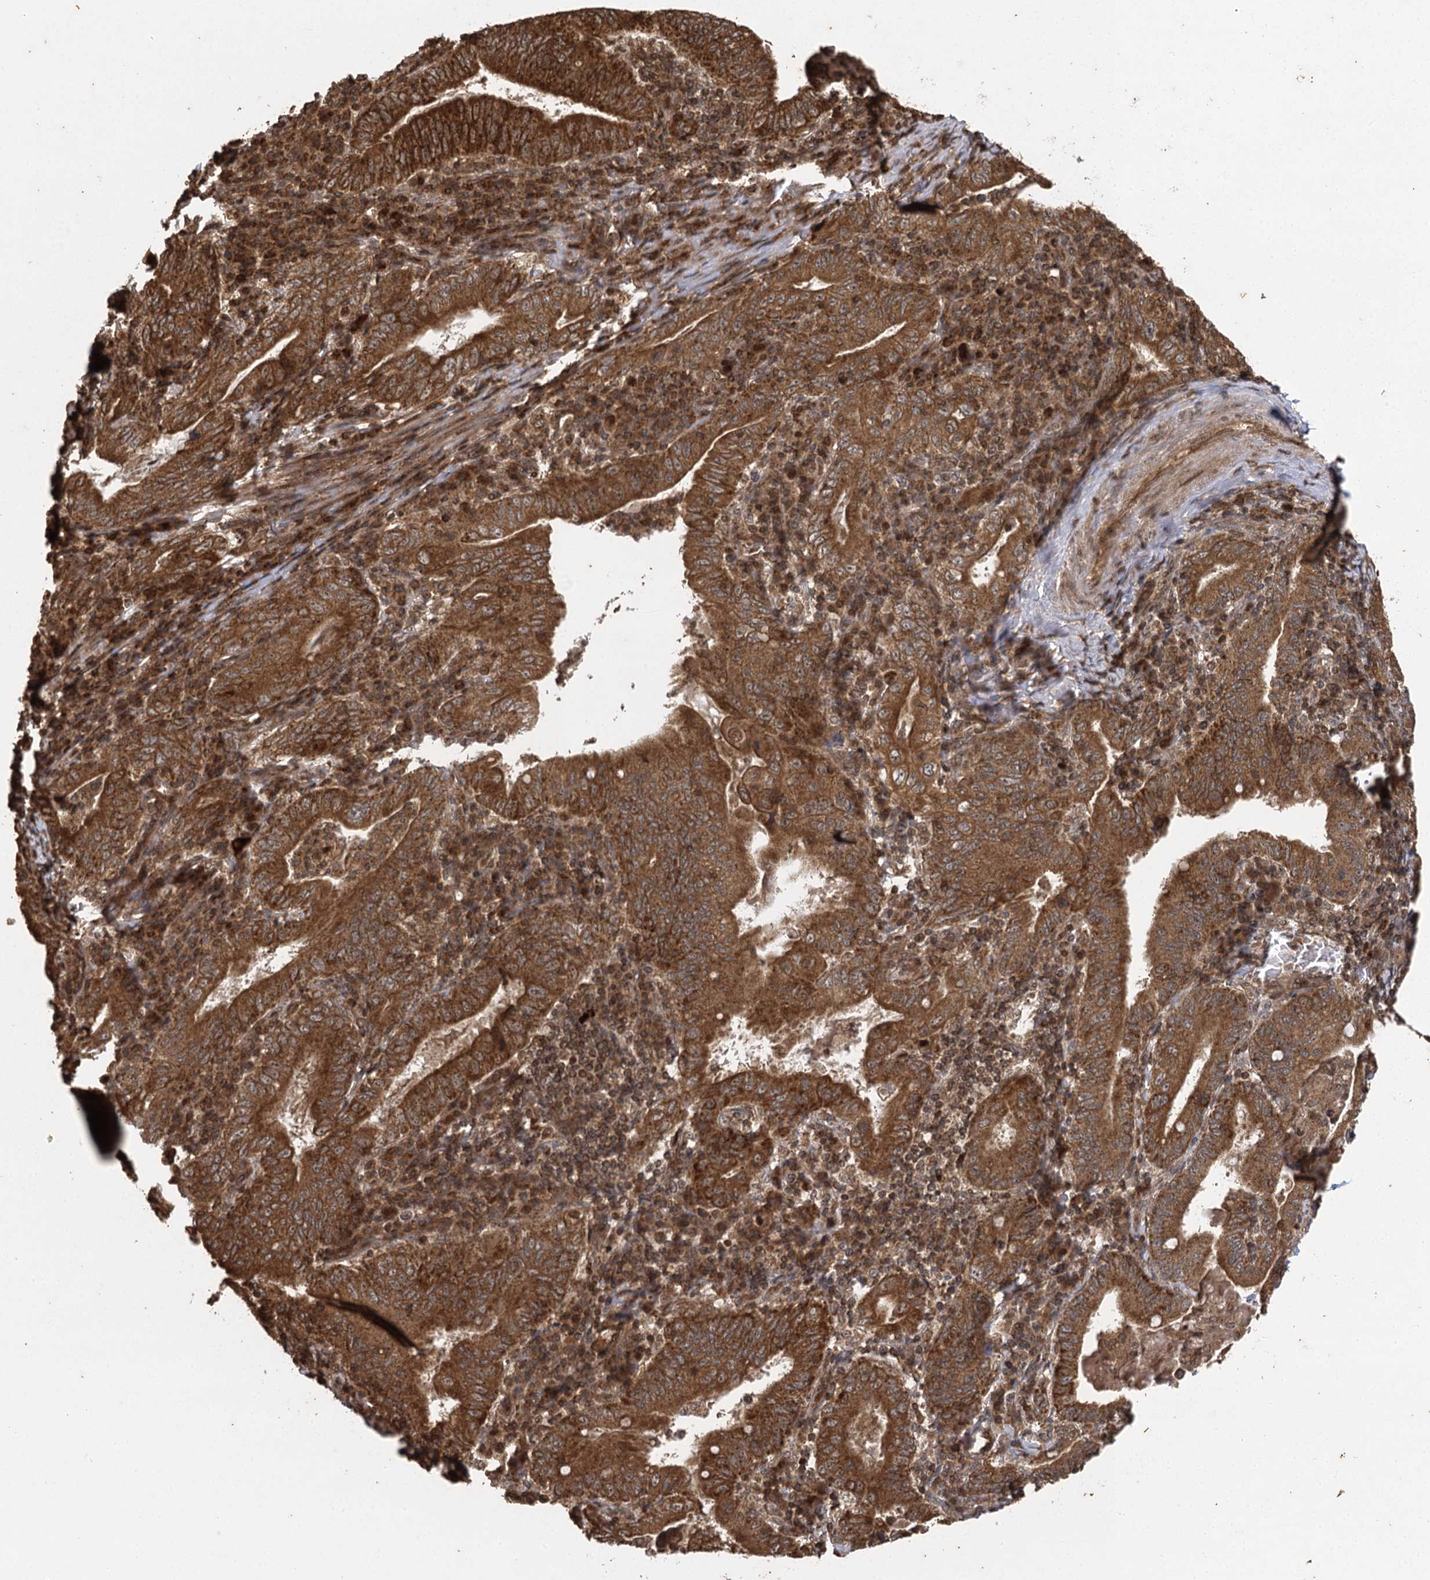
{"staining": {"intensity": "strong", "quantity": ">75%", "location": "cytoplasmic/membranous"}, "tissue": "stomach cancer", "cell_type": "Tumor cells", "image_type": "cancer", "snomed": [{"axis": "morphology", "description": "Normal tissue, NOS"}, {"axis": "morphology", "description": "Adenocarcinoma, NOS"}, {"axis": "topography", "description": "Esophagus"}, {"axis": "topography", "description": "Stomach, upper"}, {"axis": "topography", "description": "Peripheral nerve tissue"}], "caption": "Immunohistochemistry staining of stomach cancer (adenocarcinoma), which demonstrates high levels of strong cytoplasmic/membranous staining in approximately >75% of tumor cells indicating strong cytoplasmic/membranous protein expression. The staining was performed using DAB (brown) for protein detection and nuclei were counterstained in hematoxylin (blue).", "gene": "IL11RA", "patient": {"sex": "male", "age": 62}}